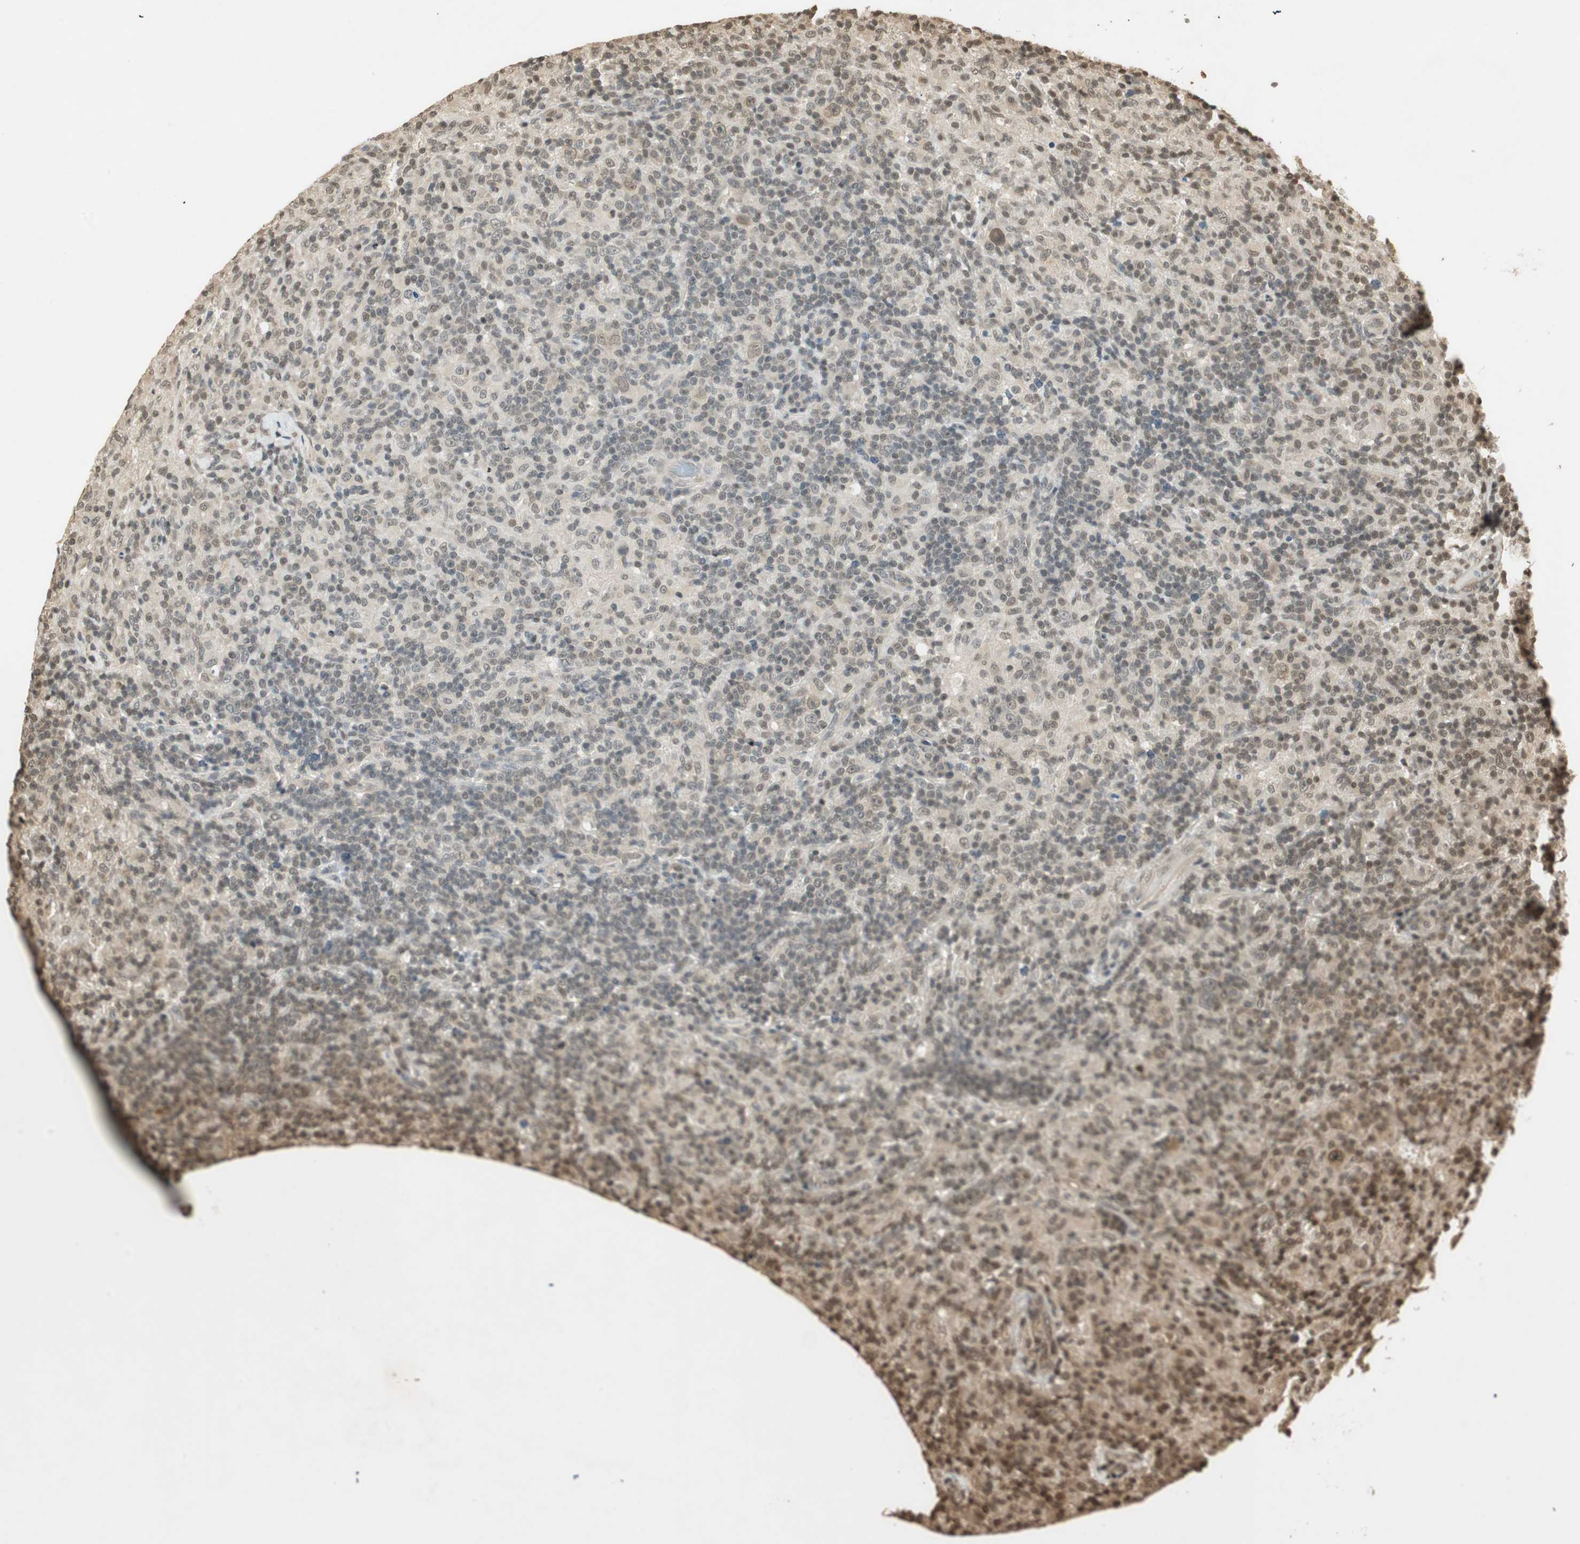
{"staining": {"intensity": "moderate", "quantity": ">75%", "location": "cytoplasmic/membranous,nuclear"}, "tissue": "lymphoma", "cell_type": "Tumor cells", "image_type": "cancer", "snomed": [{"axis": "morphology", "description": "Hodgkin's disease, NOS"}, {"axis": "topography", "description": "Lymph node"}], "caption": "Approximately >75% of tumor cells in Hodgkin's disease display moderate cytoplasmic/membranous and nuclear protein staining as visualized by brown immunohistochemical staining.", "gene": "RPA3", "patient": {"sex": "male", "age": 70}}